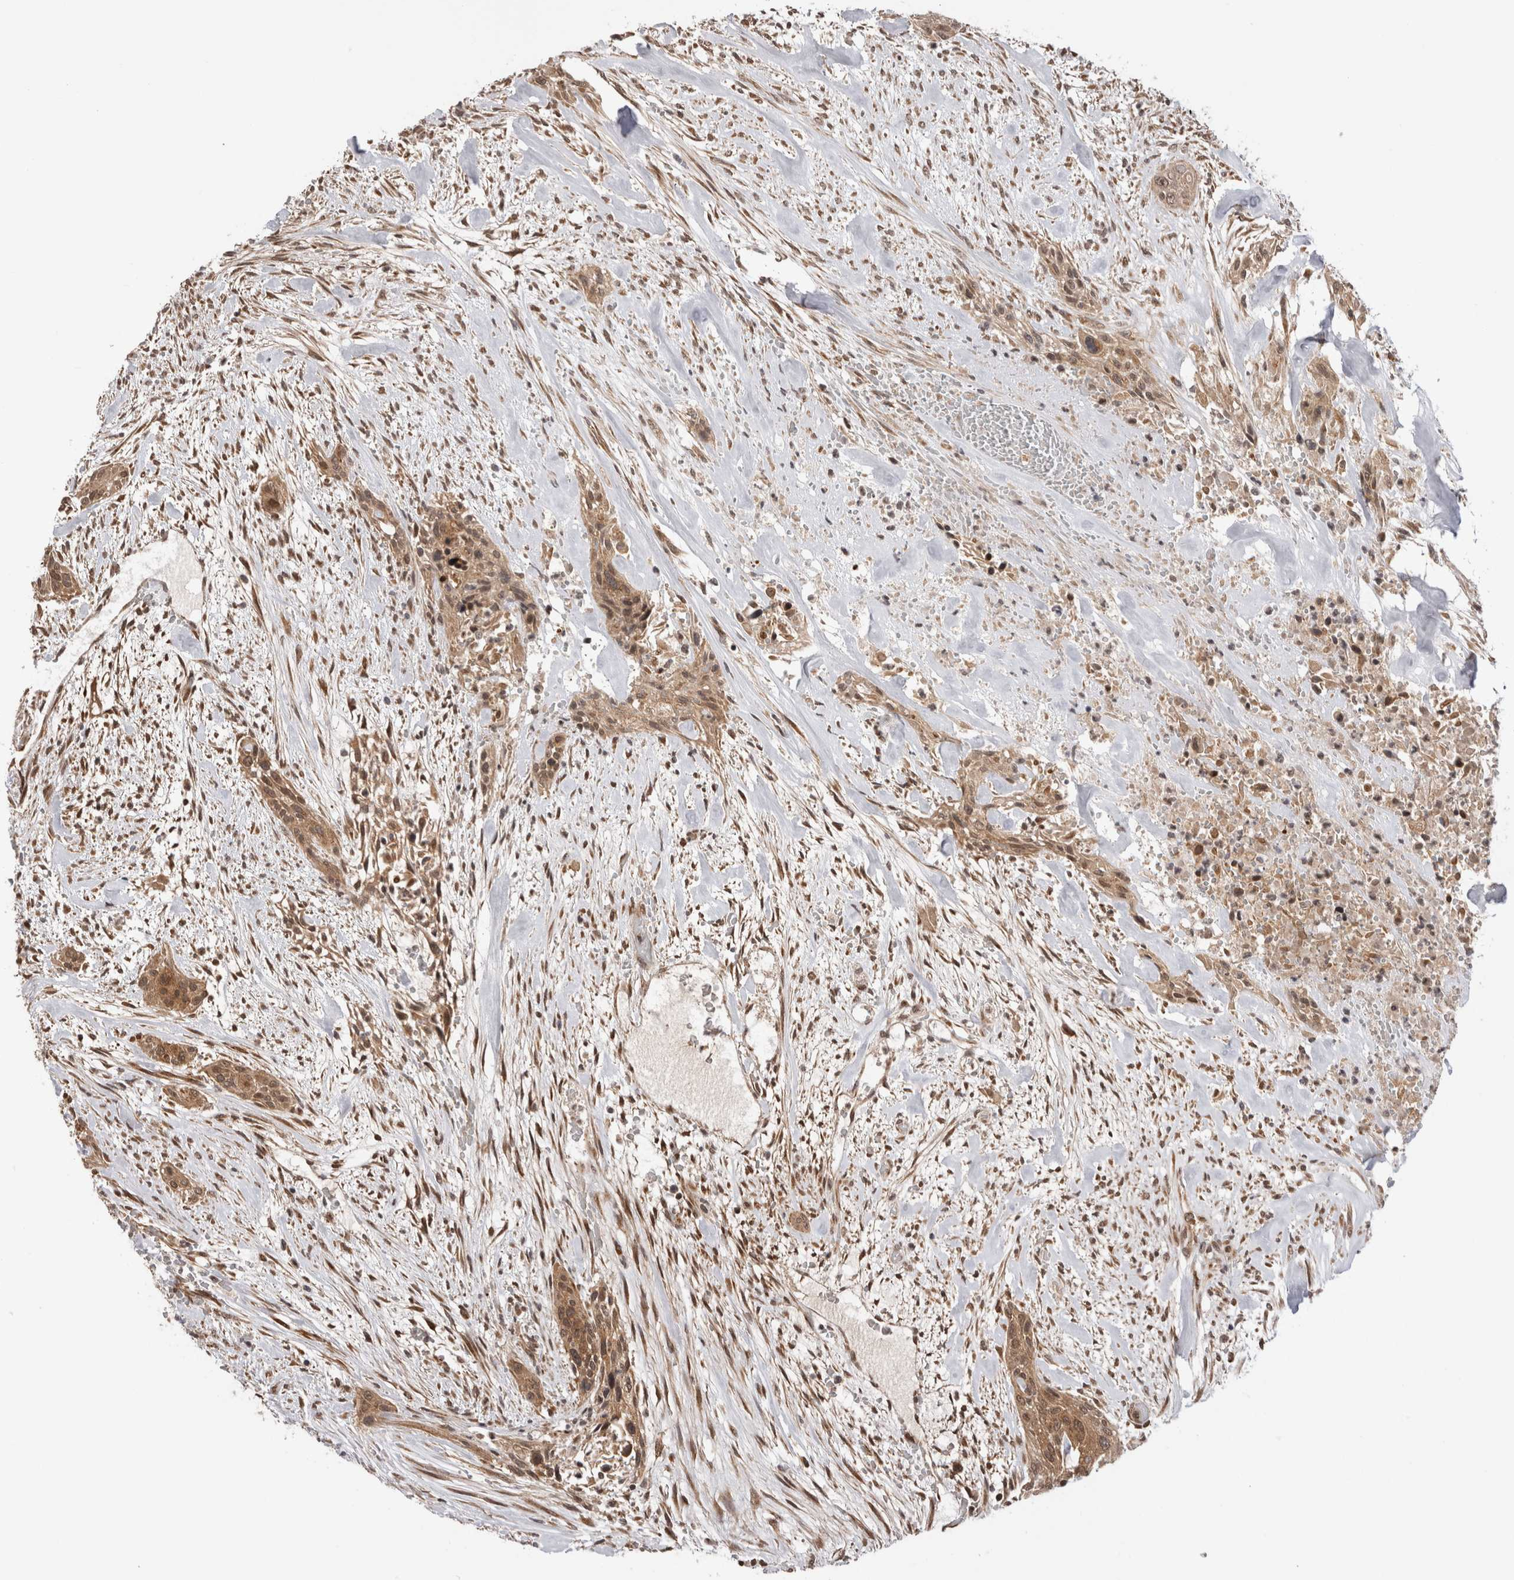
{"staining": {"intensity": "moderate", "quantity": ">75%", "location": "cytoplasmic/membranous,nuclear"}, "tissue": "urothelial cancer", "cell_type": "Tumor cells", "image_type": "cancer", "snomed": [{"axis": "morphology", "description": "Urothelial carcinoma, High grade"}, {"axis": "topography", "description": "Urinary bladder"}], "caption": "Urothelial cancer tissue demonstrates moderate cytoplasmic/membranous and nuclear expression in approximately >75% of tumor cells (Stains: DAB in brown, nuclei in blue, Microscopy: brightfield microscopy at high magnification).", "gene": "TMEM65", "patient": {"sex": "male", "age": 35}}